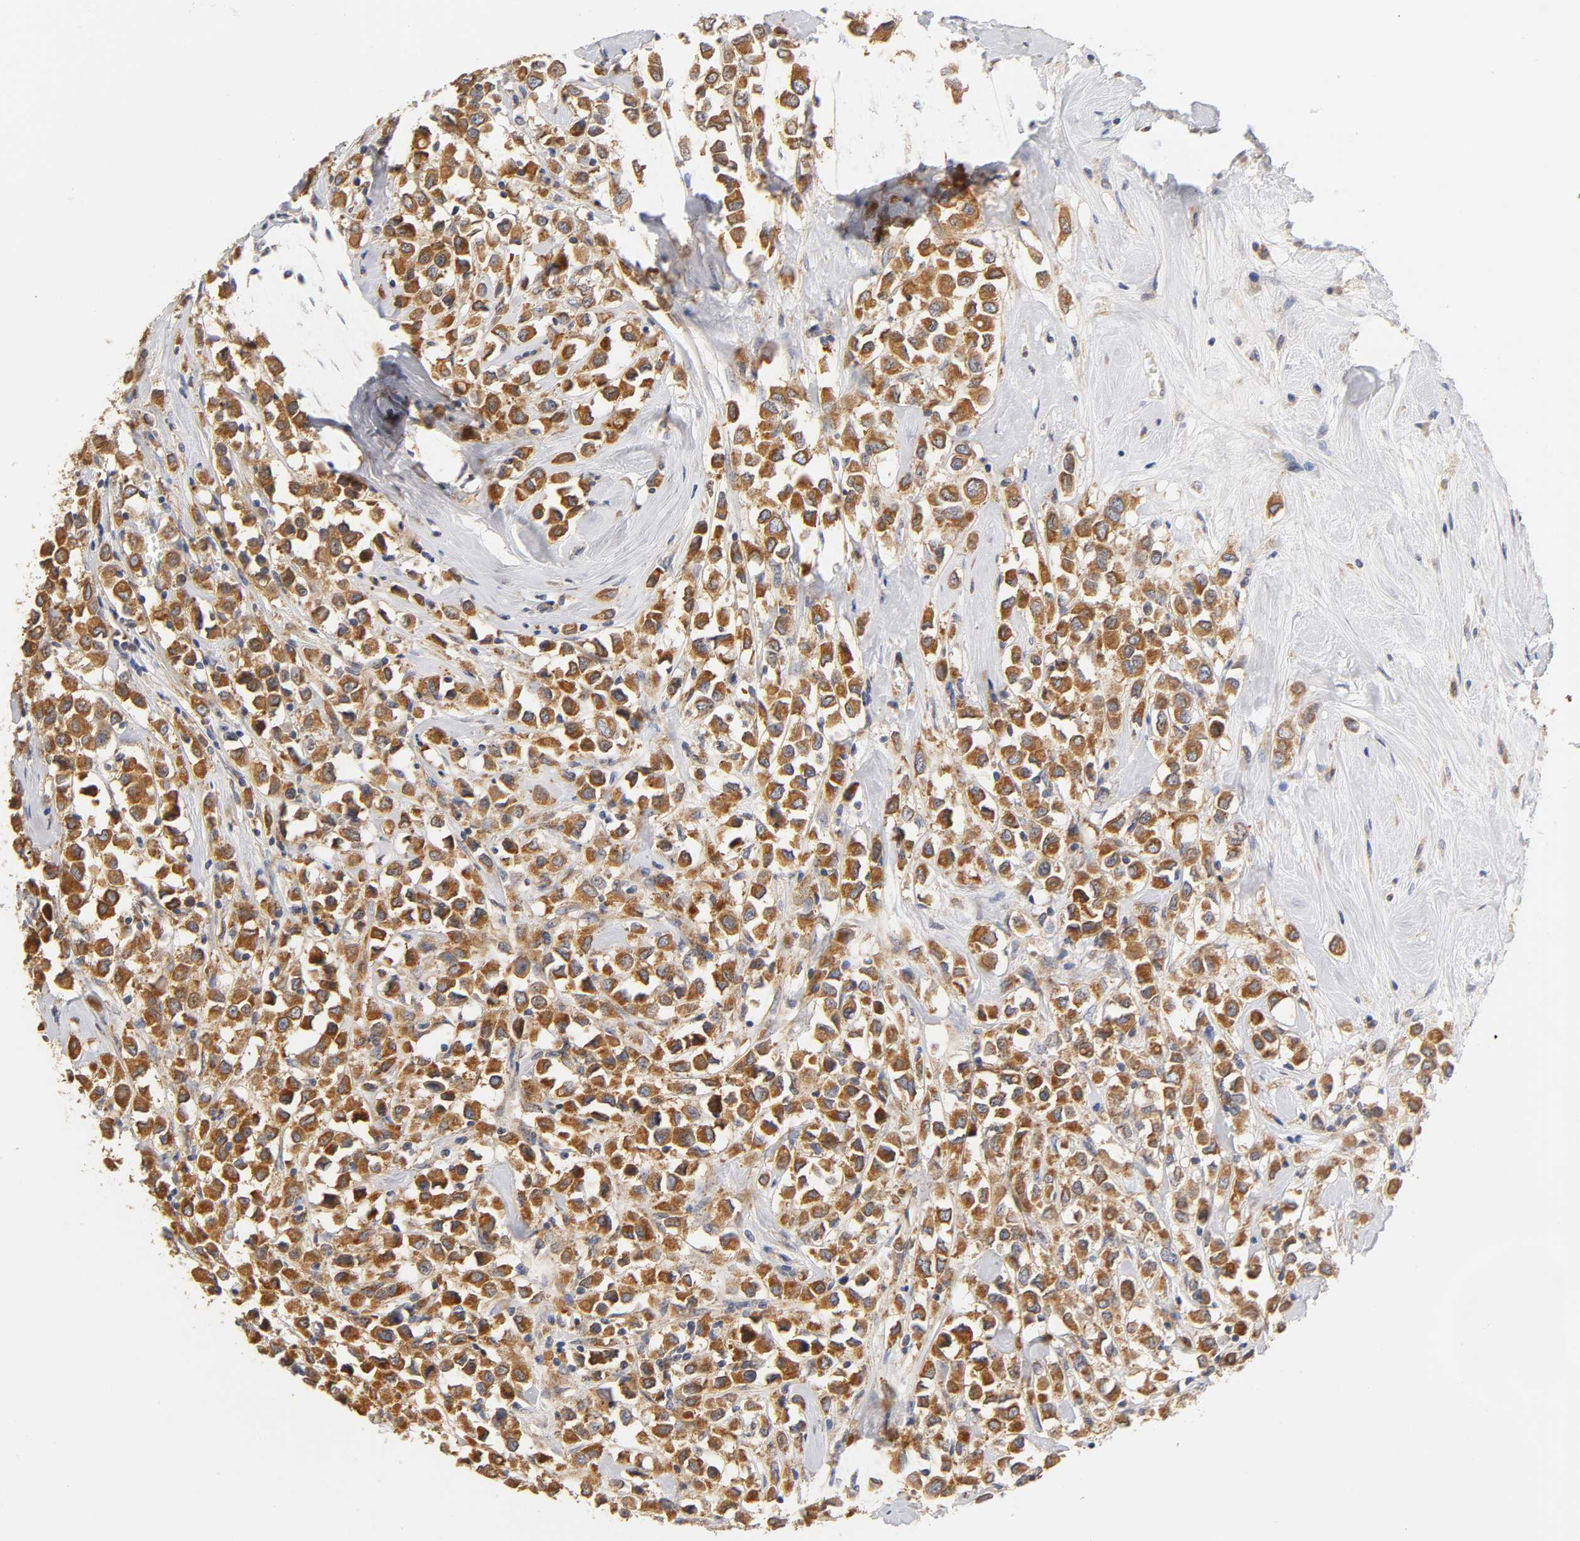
{"staining": {"intensity": "strong", "quantity": ">75%", "location": "cytoplasmic/membranous"}, "tissue": "breast cancer", "cell_type": "Tumor cells", "image_type": "cancer", "snomed": [{"axis": "morphology", "description": "Duct carcinoma"}, {"axis": "topography", "description": "Breast"}], "caption": "Brown immunohistochemical staining in breast cancer (invasive ductal carcinoma) displays strong cytoplasmic/membranous expression in about >75% of tumor cells. Immunohistochemistry stains the protein of interest in brown and the nuclei are stained blue.", "gene": "POR", "patient": {"sex": "female", "age": 61}}